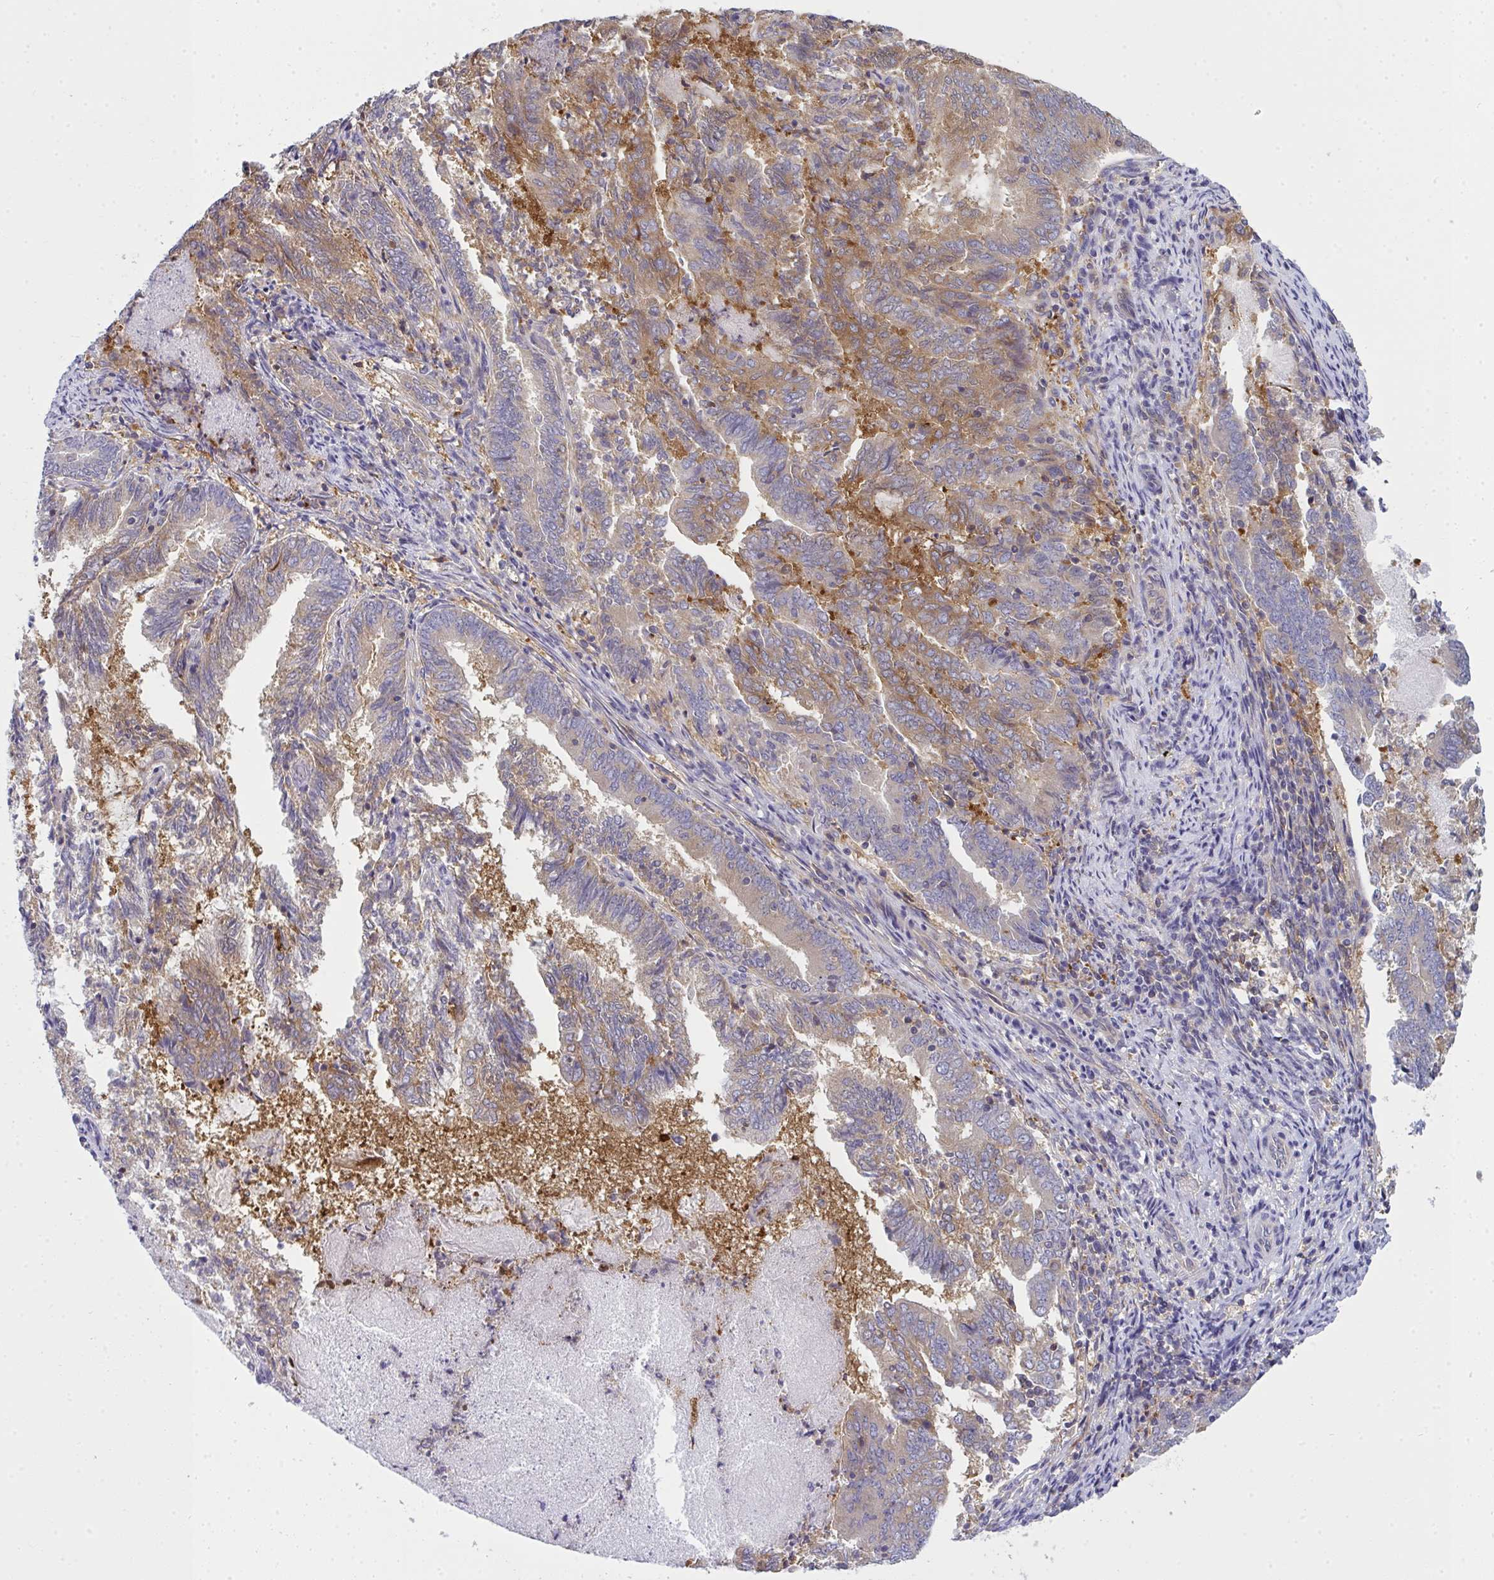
{"staining": {"intensity": "moderate", "quantity": "25%-75%", "location": "cytoplasmic/membranous"}, "tissue": "endometrial cancer", "cell_type": "Tumor cells", "image_type": "cancer", "snomed": [{"axis": "morphology", "description": "Adenocarcinoma, NOS"}, {"axis": "topography", "description": "Endometrium"}], "caption": "This image displays IHC staining of endometrial cancer (adenocarcinoma), with medium moderate cytoplasmic/membranous positivity in about 25%-75% of tumor cells.", "gene": "SLC30A6", "patient": {"sex": "female", "age": 80}}